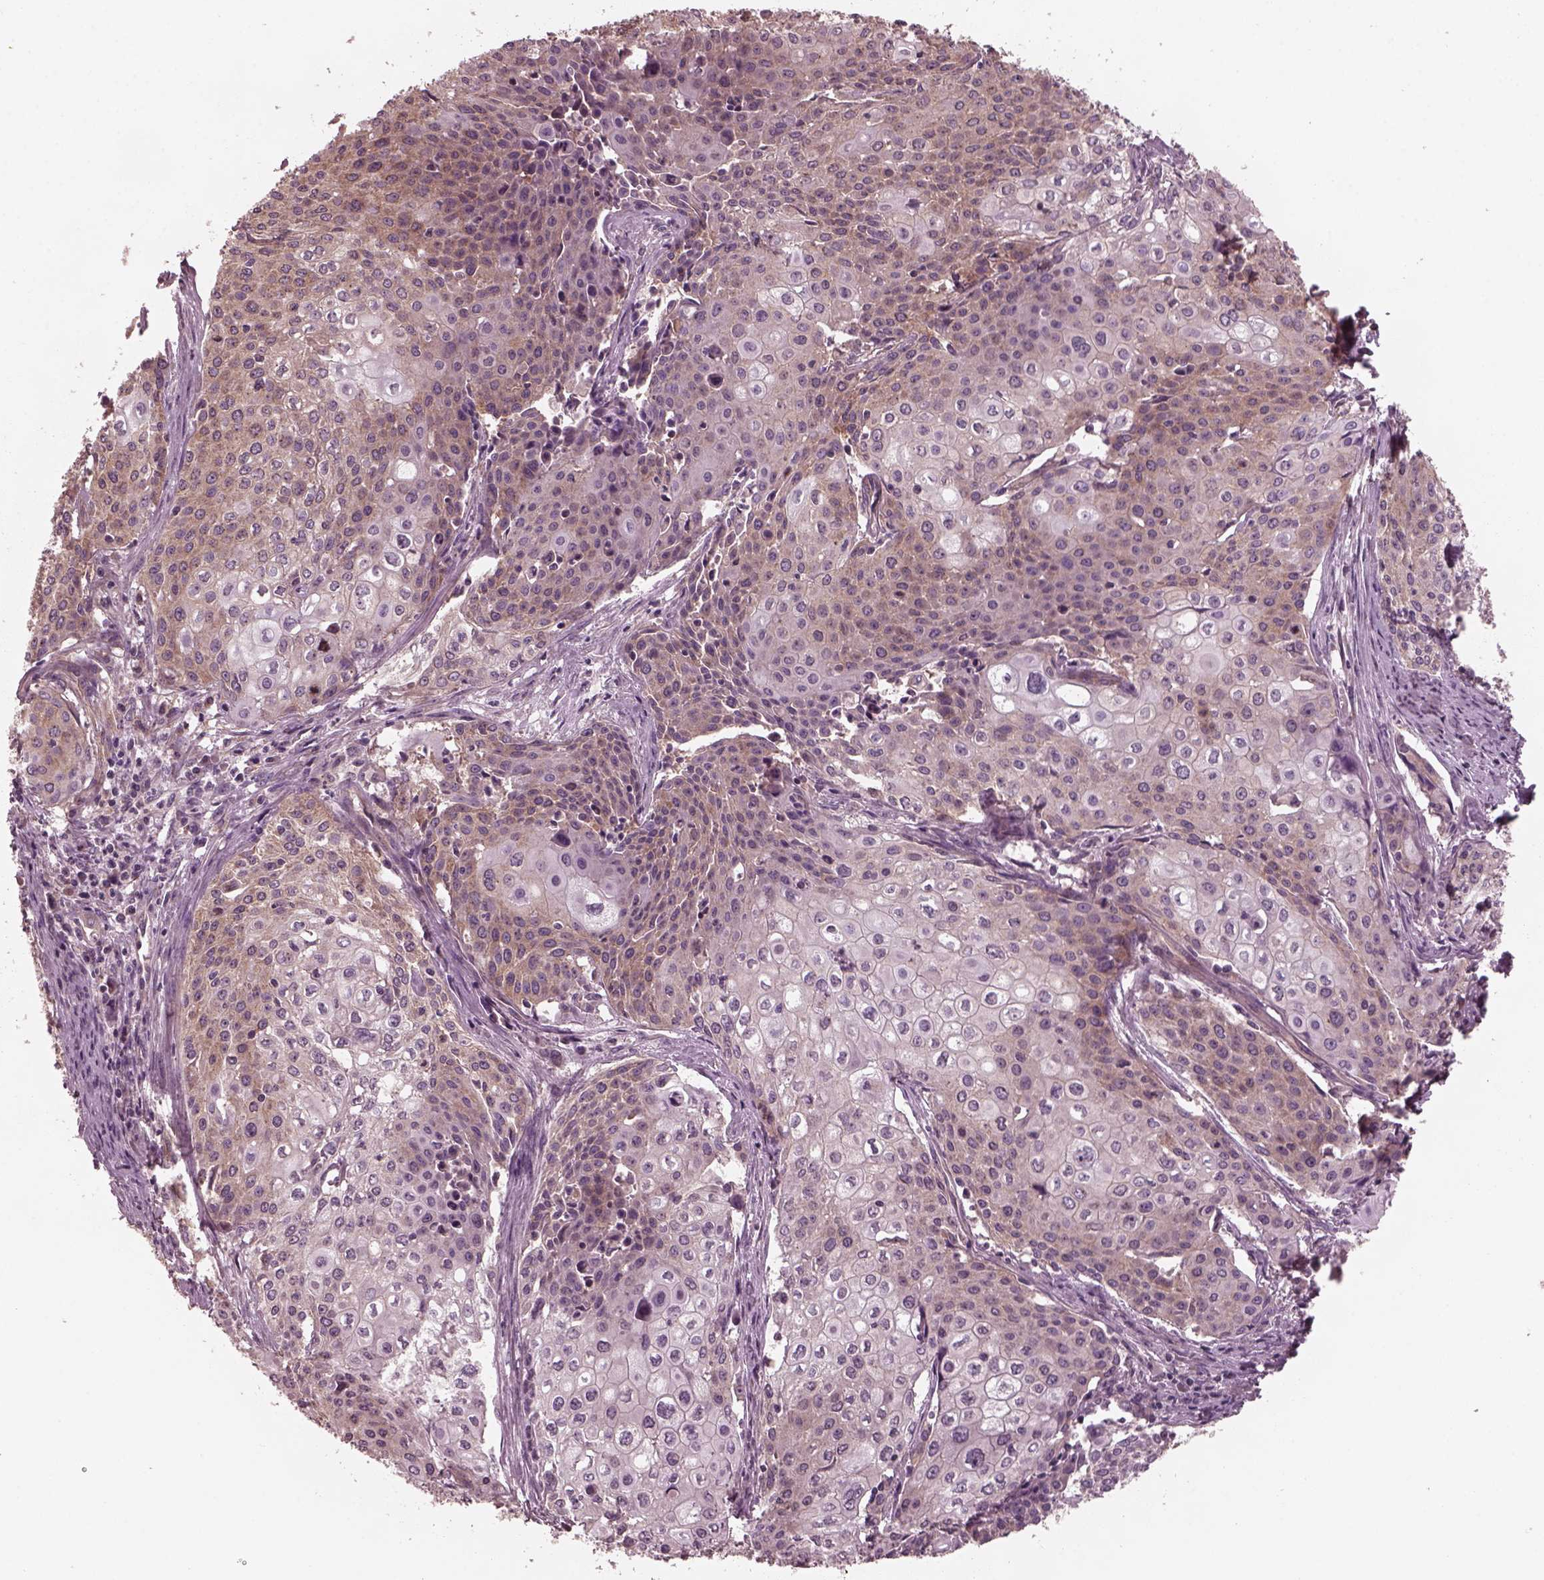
{"staining": {"intensity": "moderate", "quantity": "<25%", "location": "cytoplasmic/membranous"}, "tissue": "cervical cancer", "cell_type": "Tumor cells", "image_type": "cancer", "snomed": [{"axis": "morphology", "description": "Squamous cell carcinoma, NOS"}, {"axis": "topography", "description": "Cervix"}], "caption": "IHC of squamous cell carcinoma (cervical) exhibits low levels of moderate cytoplasmic/membranous expression in about <25% of tumor cells.", "gene": "TUBG1", "patient": {"sex": "female", "age": 39}}